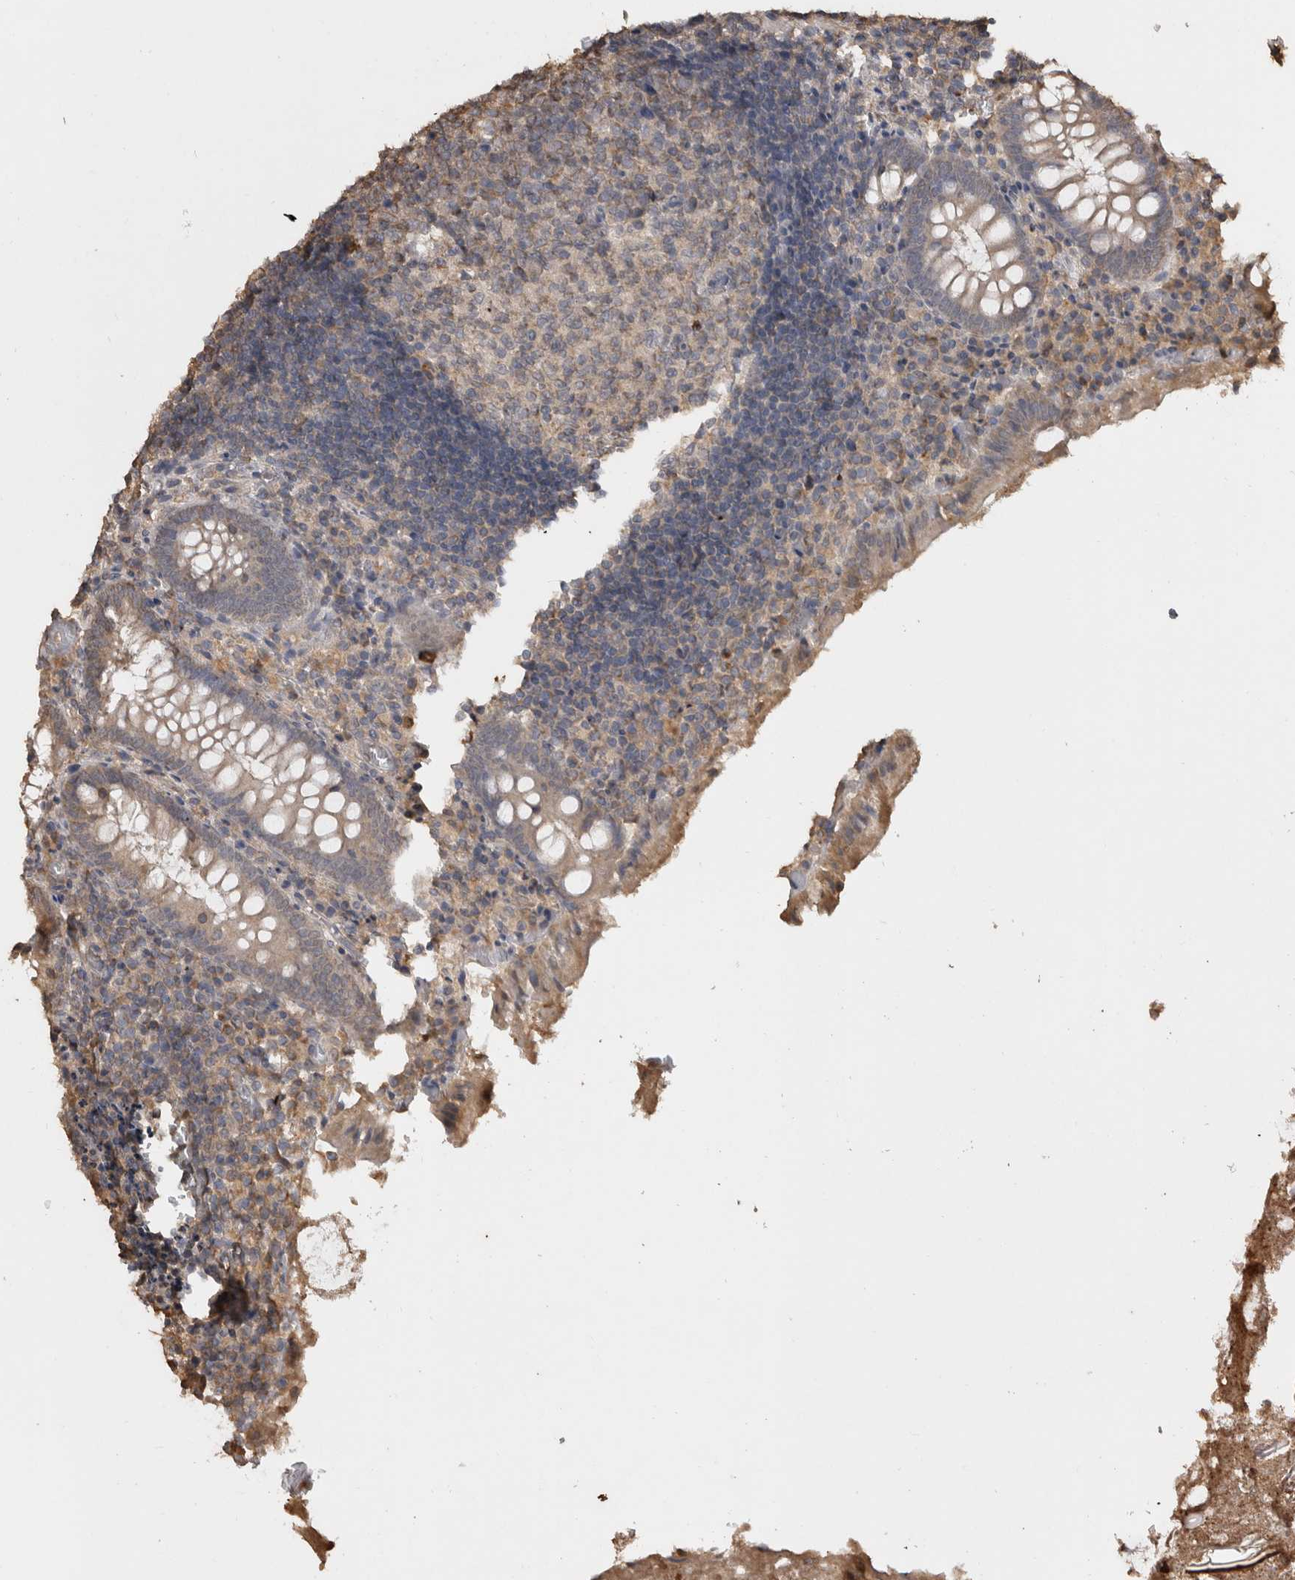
{"staining": {"intensity": "moderate", "quantity": "25%-75%", "location": "cytoplasmic/membranous"}, "tissue": "appendix", "cell_type": "Glandular cells", "image_type": "normal", "snomed": [{"axis": "morphology", "description": "Normal tissue, NOS"}, {"axis": "topography", "description": "Appendix"}], "caption": "Appendix was stained to show a protein in brown. There is medium levels of moderate cytoplasmic/membranous staining in about 25%-75% of glandular cells. (DAB (3,3'-diaminobenzidine) = brown stain, brightfield microscopy at high magnification).", "gene": "SOCS5", "patient": {"sex": "female", "age": 17}}